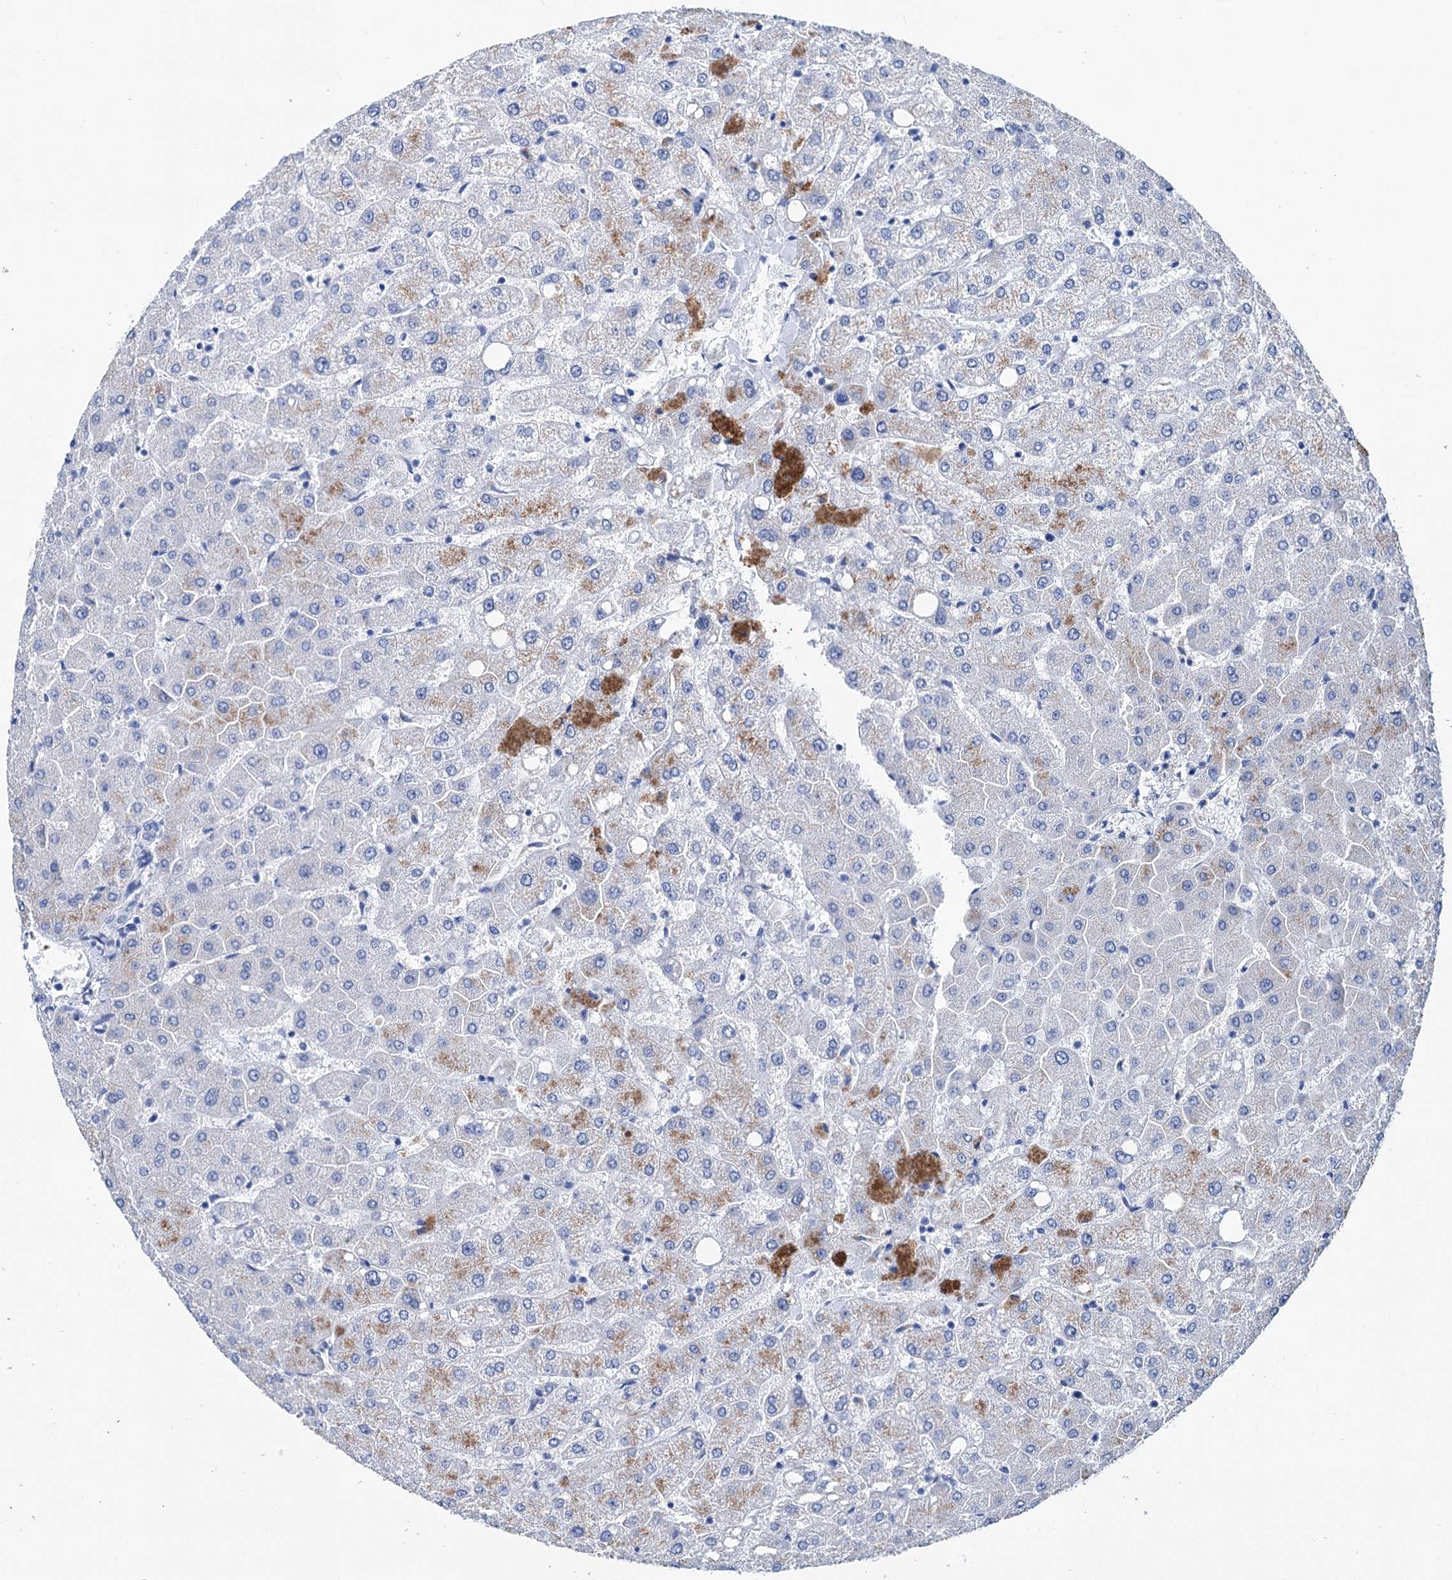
{"staining": {"intensity": "negative", "quantity": "none", "location": "none"}, "tissue": "liver", "cell_type": "Cholangiocytes", "image_type": "normal", "snomed": [{"axis": "morphology", "description": "Normal tissue, NOS"}, {"axis": "topography", "description": "Liver"}], "caption": "Immunohistochemistry (IHC) histopathology image of benign liver stained for a protein (brown), which demonstrates no positivity in cholangiocytes. The staining is performed using DAB brown chromogen with nuclei counter-stained in using hematoxylin.", "gene": "BRINP1", "patient": {"sex": "female", "age": 54}}